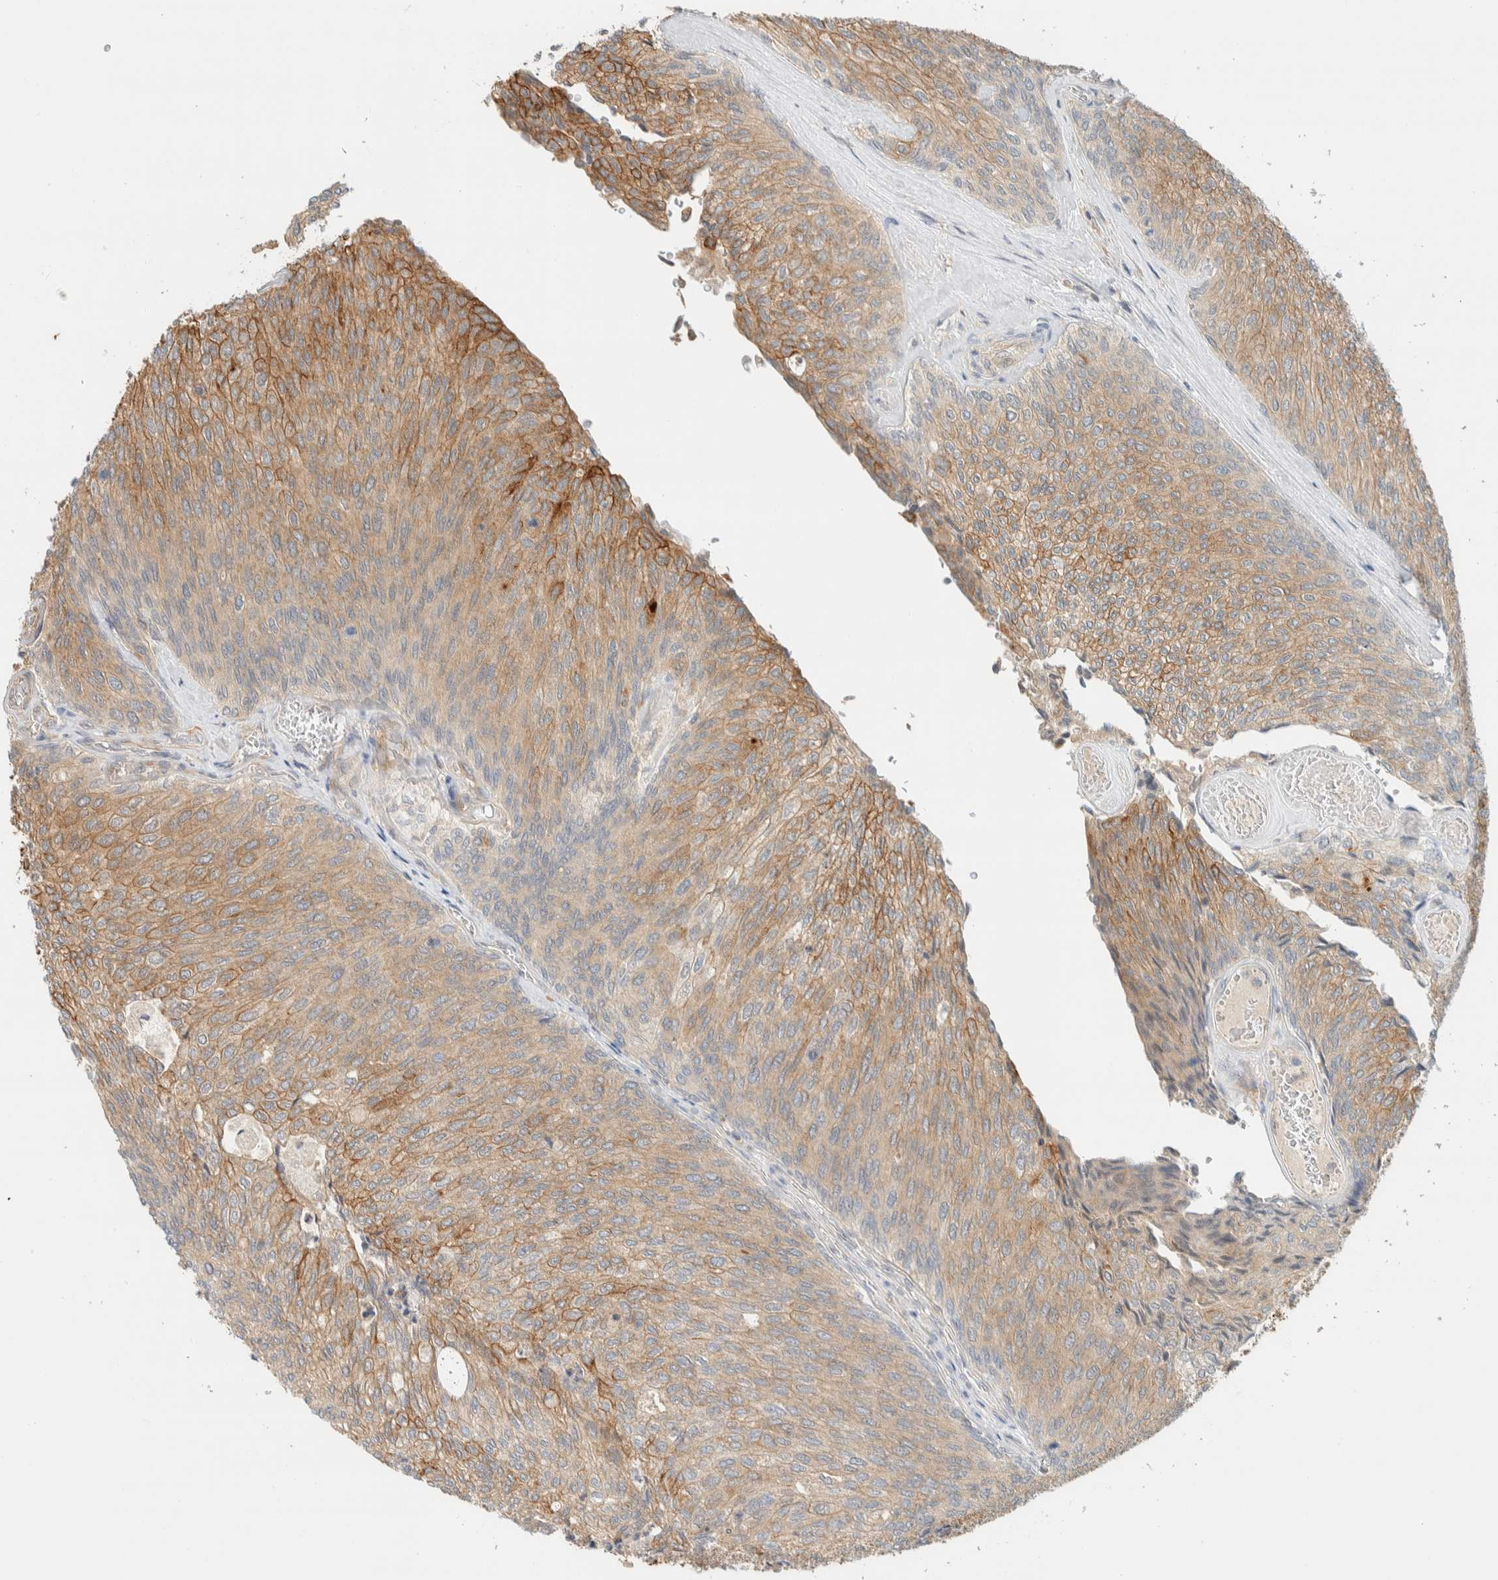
{"staining": {"intensity": "strong", "quantity": "25%-75%", "location": "cytoplasmic/membranous"}, "tissue": "urothelial cancer", "cell_type": "Tumor cells", "image_type": "cancer", "snomed": [{"axis": "morphology", "description": "Urothelial carcinoma, Low grade"}, {"axis": "topography", "description": "Urinary bladder"}], "caption": "Low-grade urothelial carcinoma was stained to show a protein in brown. There is high levels of strong cytoplasmic/membranous staining in approximately 25%-75% of tumor cells.", "gene": "RAB11FIP1", "patient": {"sex": "female", "age": 79}}